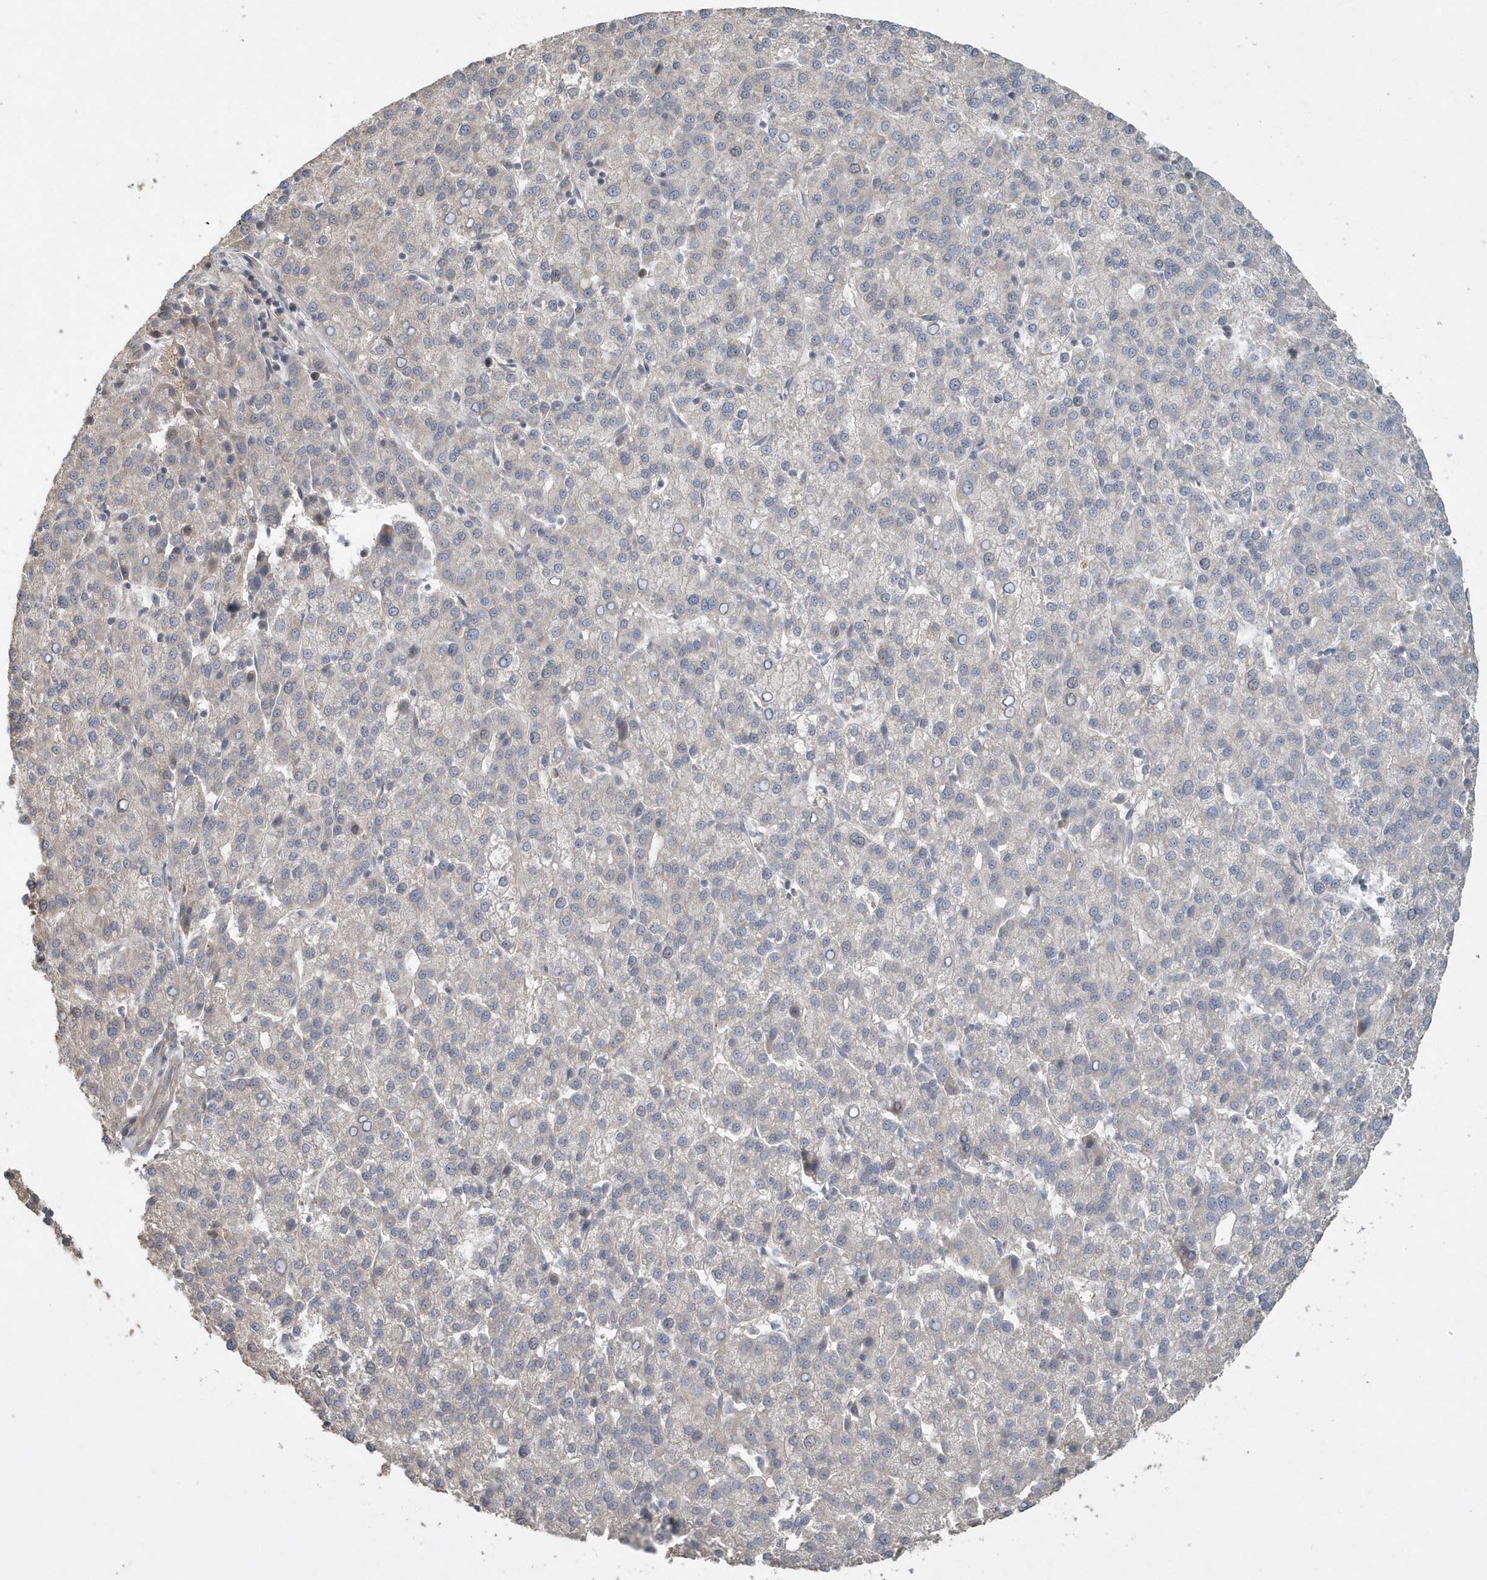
{"staining": {"intensity": "negative", "quantity": "none", "location": "none"}, "tissue": "liver cancer", "cell_type": "Tumor cells", "image_type": "cancer", "snomed": [{"axis": "morphology", "description": "Carcinoma, Hepatocellular, NOS"}, {"axis": "topography", "description": "Liver"}], "caption": "Immunohistochemistry (IHC) micrograph of neoplastic tissue: hepatocellular carcinoma (liver) stained with DAB exhibits no significant protein positivity in tumor cells.", "gene": "TRAIP", "patient": {"sex": "female", "age": 58}}